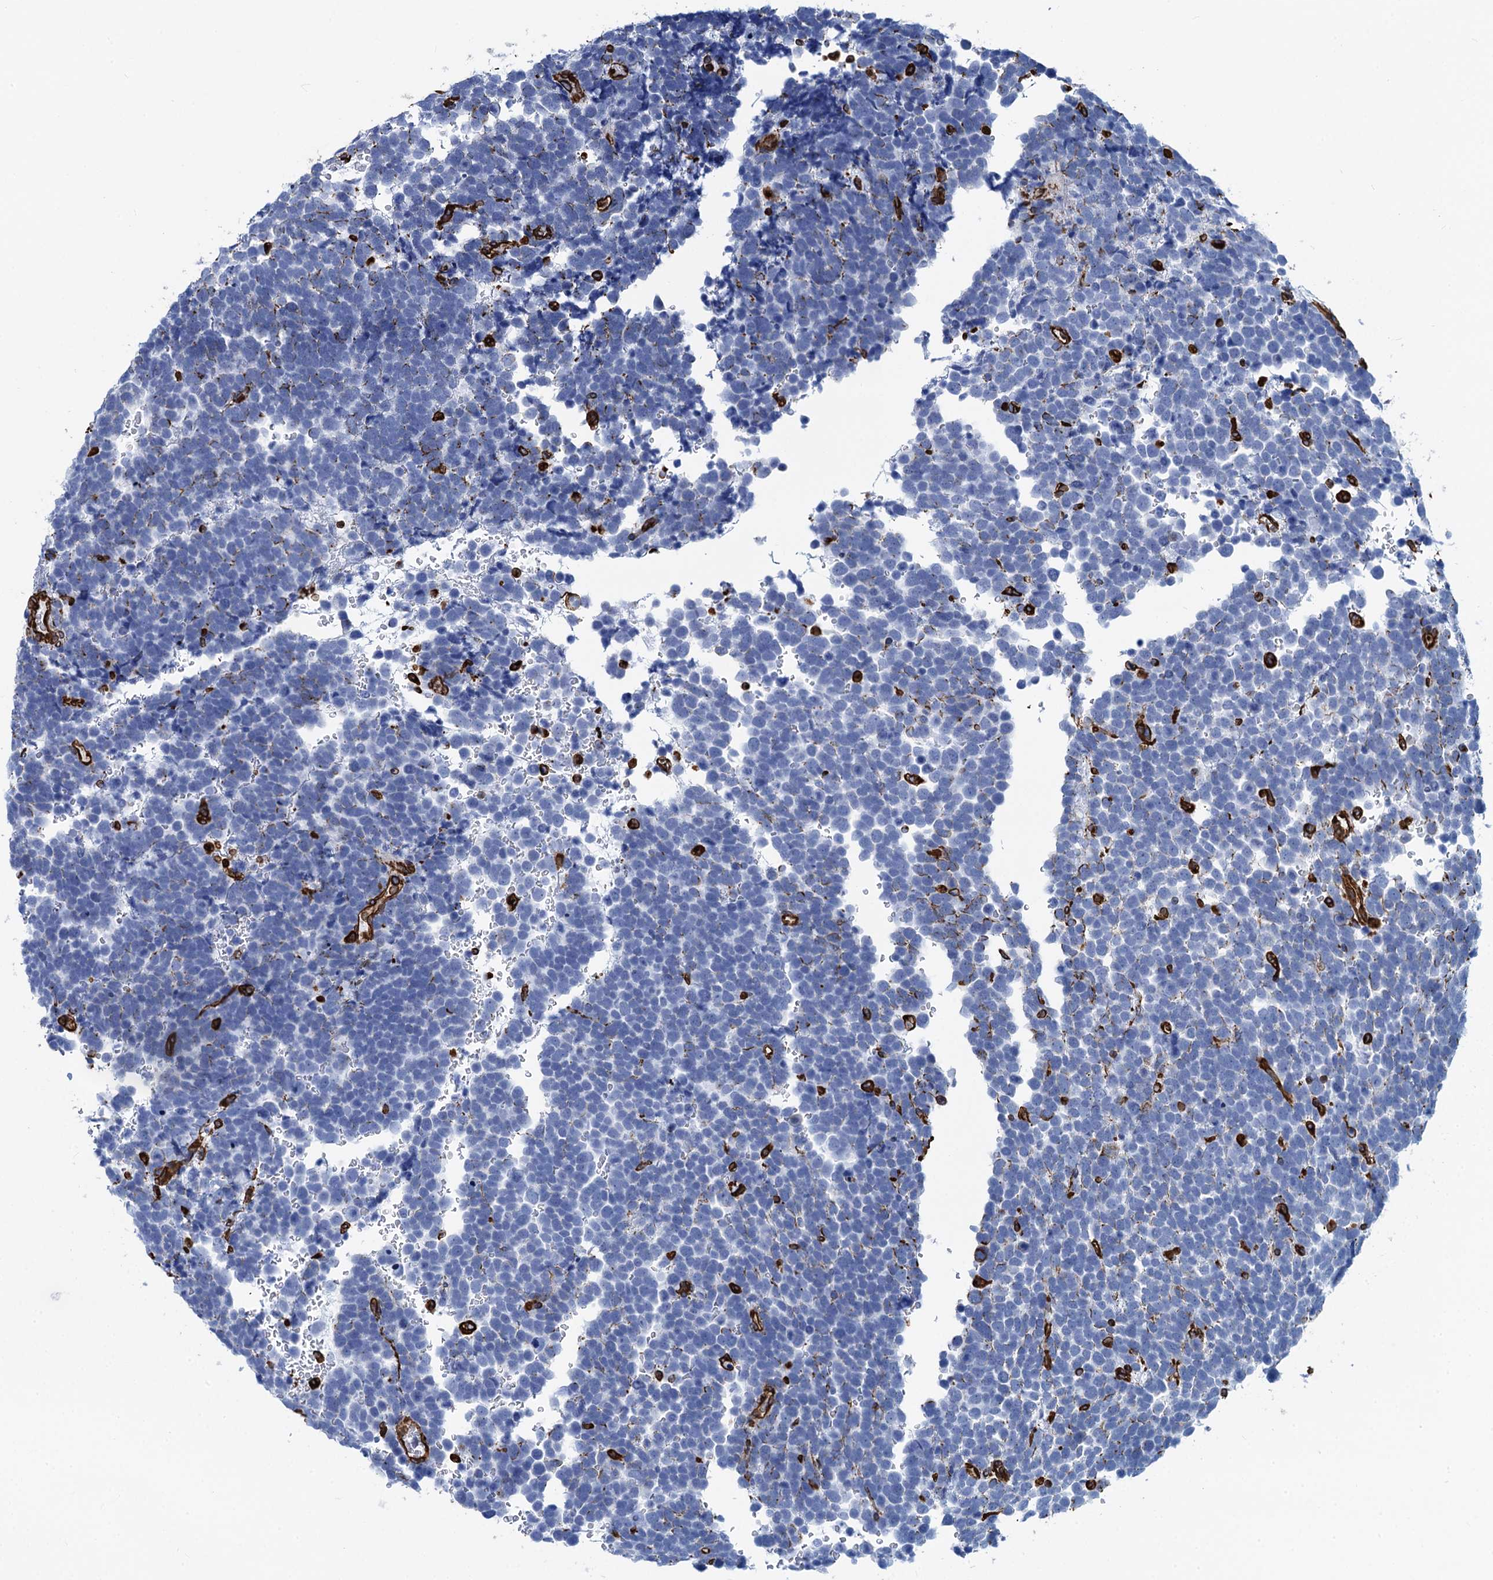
{"staining": {"intensity": "negative", "quantity": "none", "location": "none"}, "tissue": "urothelial cancer", "cell_type": "Tumor cells", "image_type": "cancer", "snomed": [{"axis": "morphology", "description": "Urothelial carcinoma, High grade"}, {"axis": "topography", "description": "Urinary bladder"}], "caption": "High-grade urothelial carcinoma was stained to show a protein in brown. There is no significant staining in tumor cells.", "gene": "PGM2", "patient": {"sex": "female", "age": 82}}